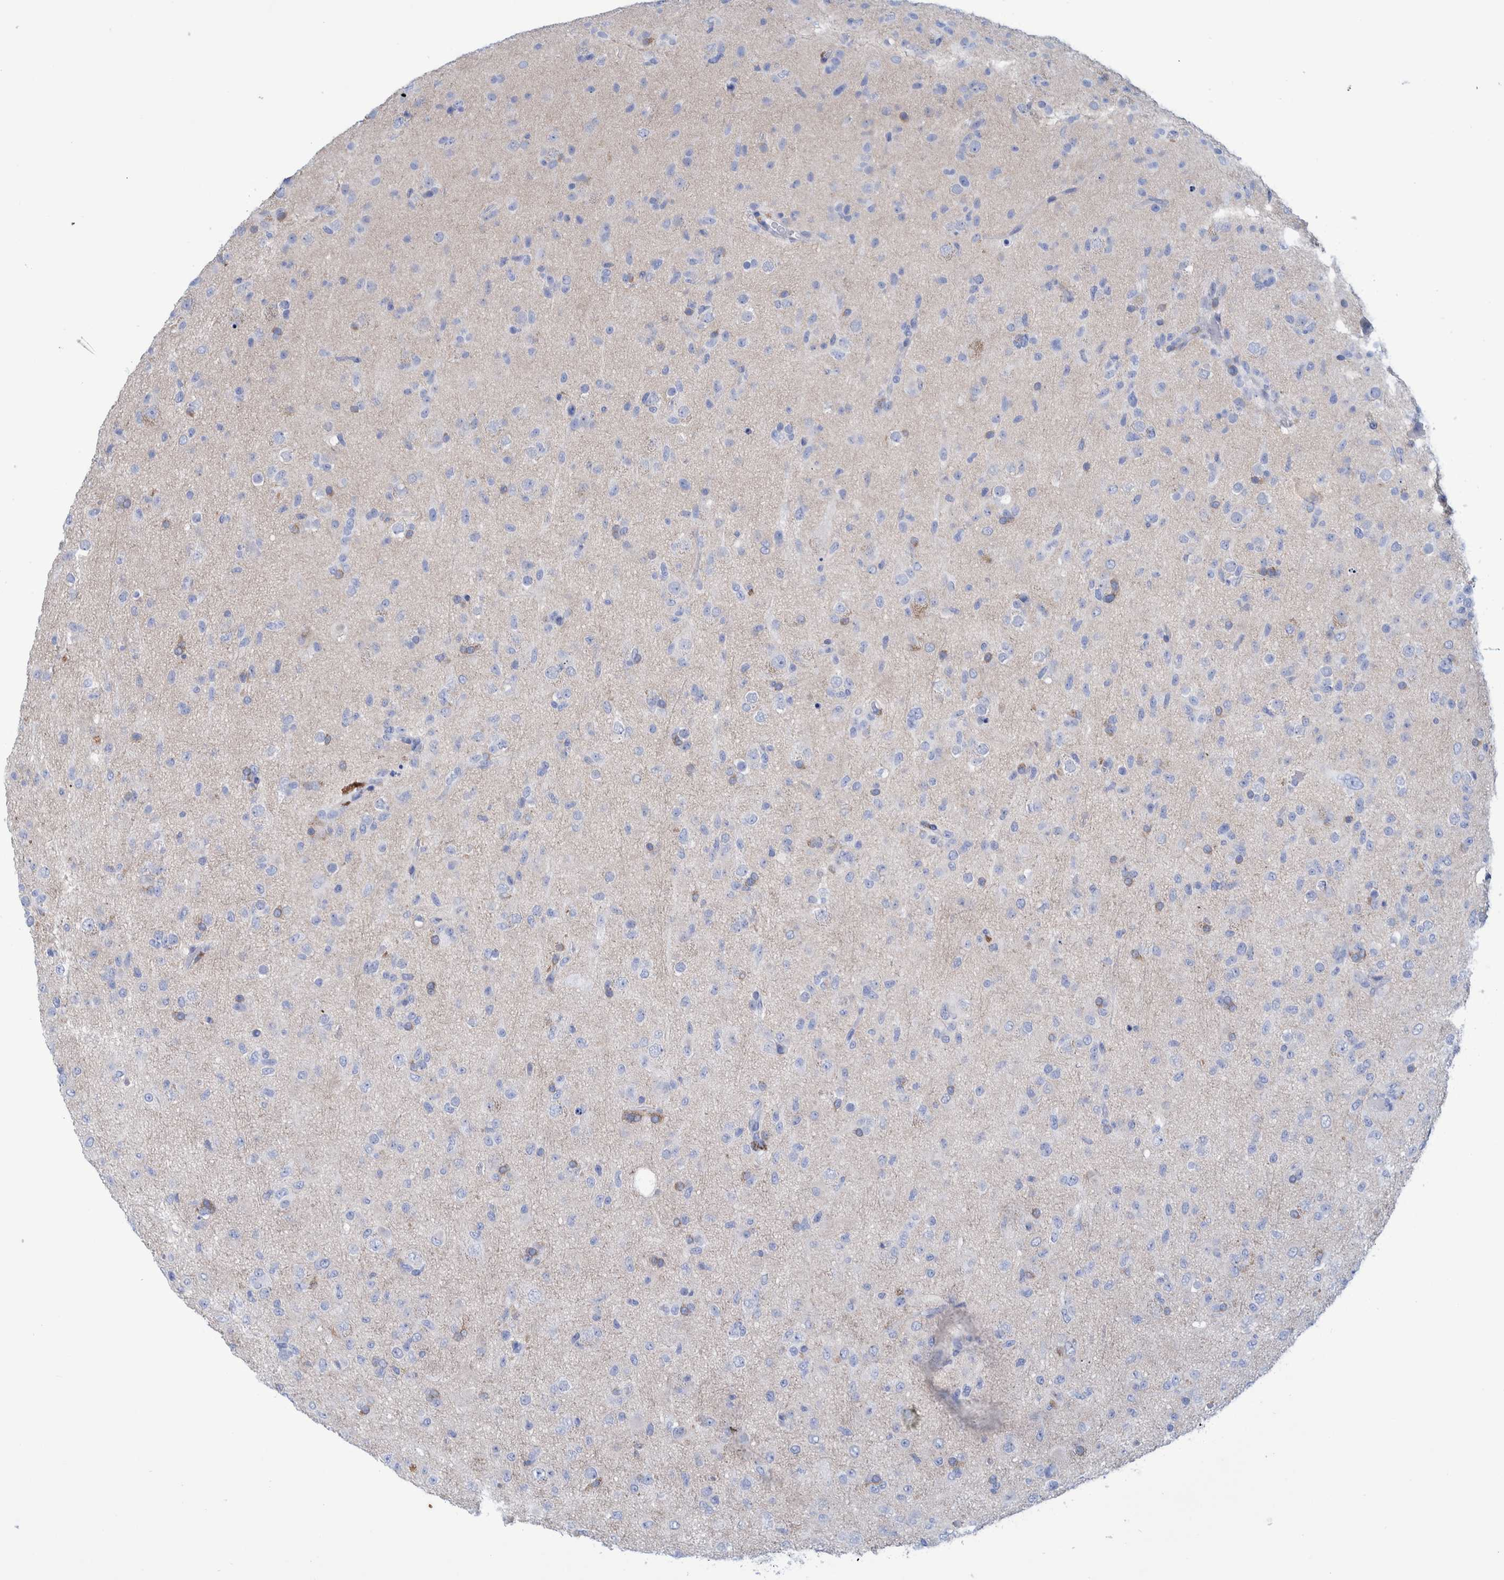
{"staining": {"intensity": "negative", "quantity": "none", "location": "none"}, "tissue": "glioma", "cell_type": "Tumor cells", "image_type": "cancer", "snomed": [{"axis": "morphology", "description": "Glioma, malignant, Low grade"}, {"axis": "topography", "description": "Brain"}], "caption": "DAB (3,3'-diaminobenzidine) immunohistochemical staining of glioma displays no significant expression in tumor cells.", "gene": "PERP", "patient": {"sex": "male", "age": 65}}